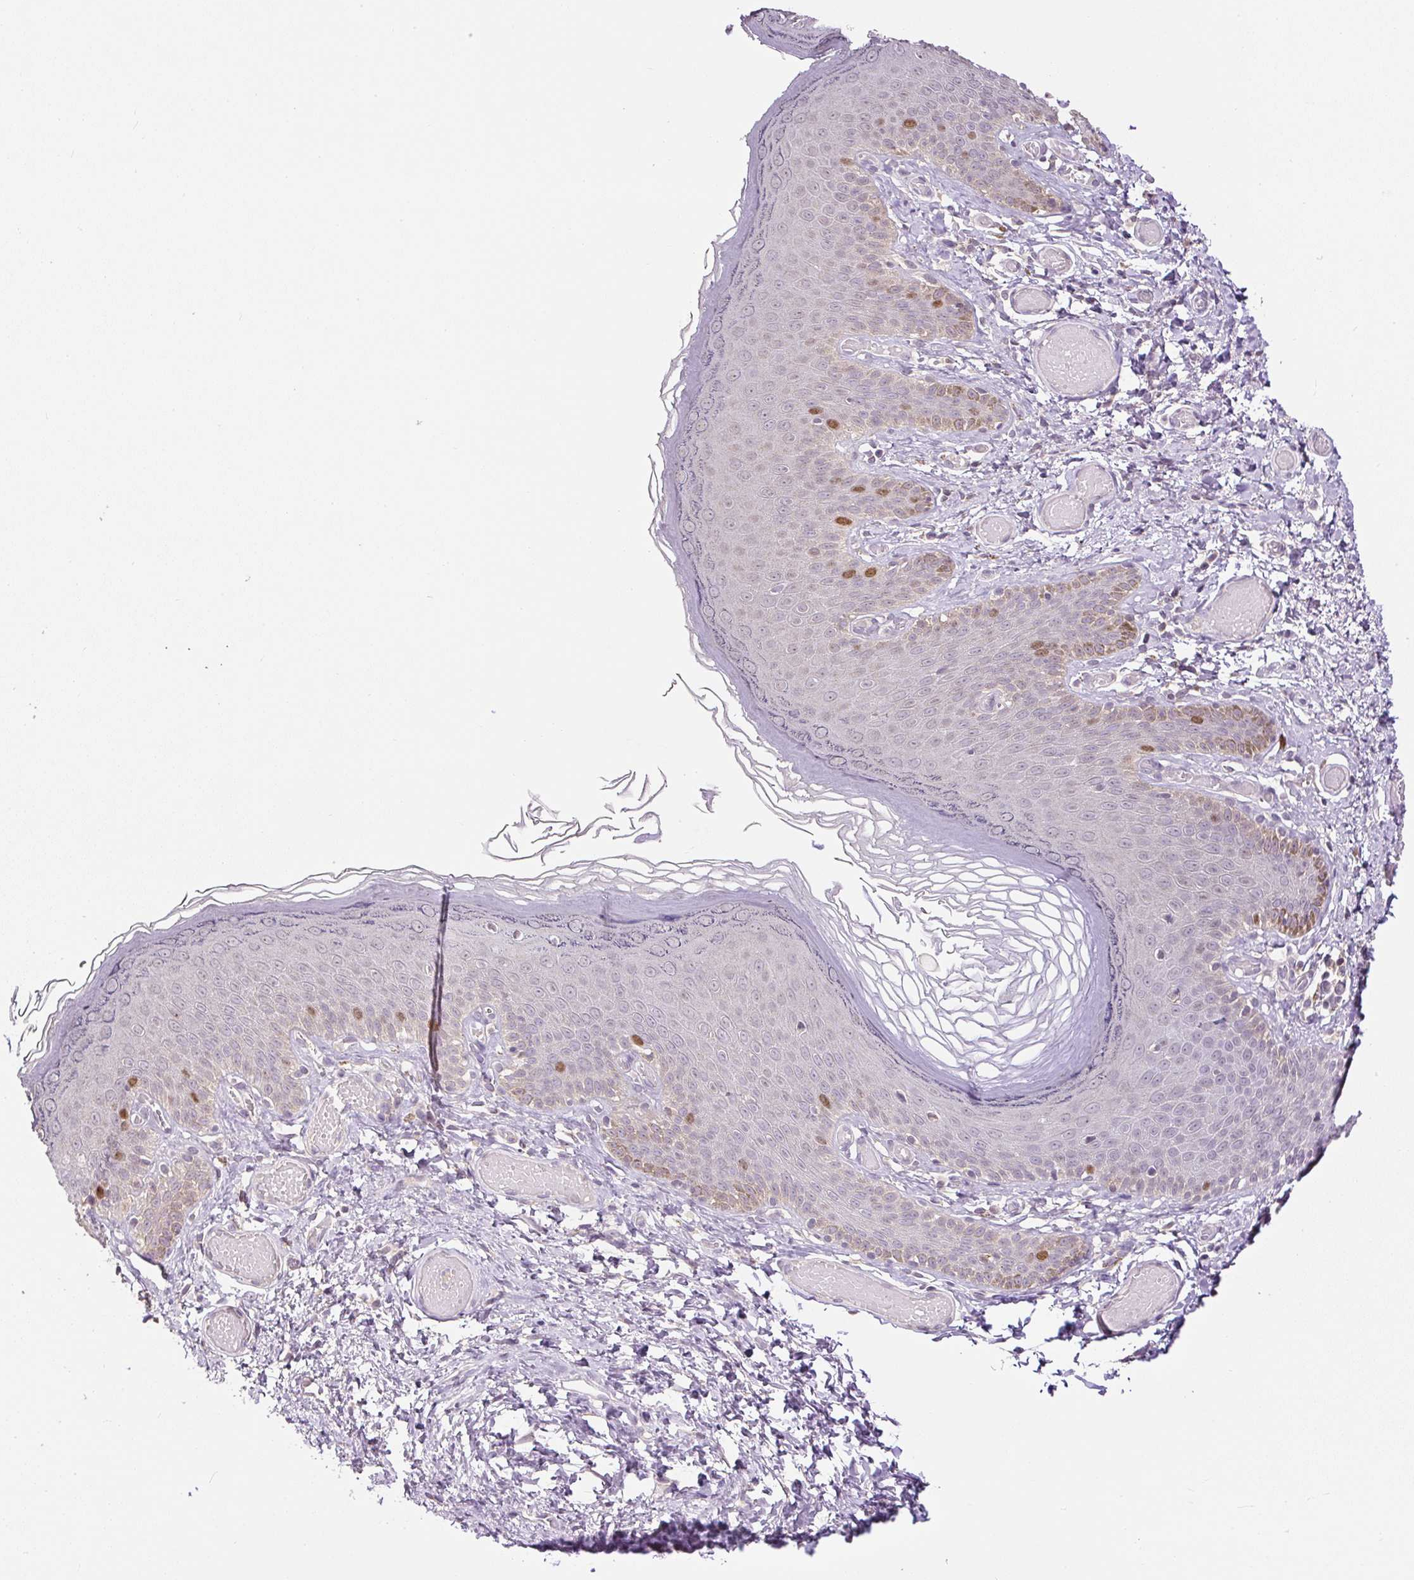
{"staining": {"intensity": "moderate", "quantity": "25%-75%", "location": "nuclear"}, "tissue": "skin", "cell_type": "Epidermal cells", "image_type": "normal", "snomed": [{"axis": "morphology", "description": "Normal tissue, NOS"}, {"axis": "topography", "description": "Anal"}], "caption": "Immunohistochemical staining of normal human skin exhibits 25%-75% levels of moderate nuclear protein positivity in about 25%-75% of epidermal cells.", "gene": "RACGAP1", "patient": {"sex": "female", "age": 40}}